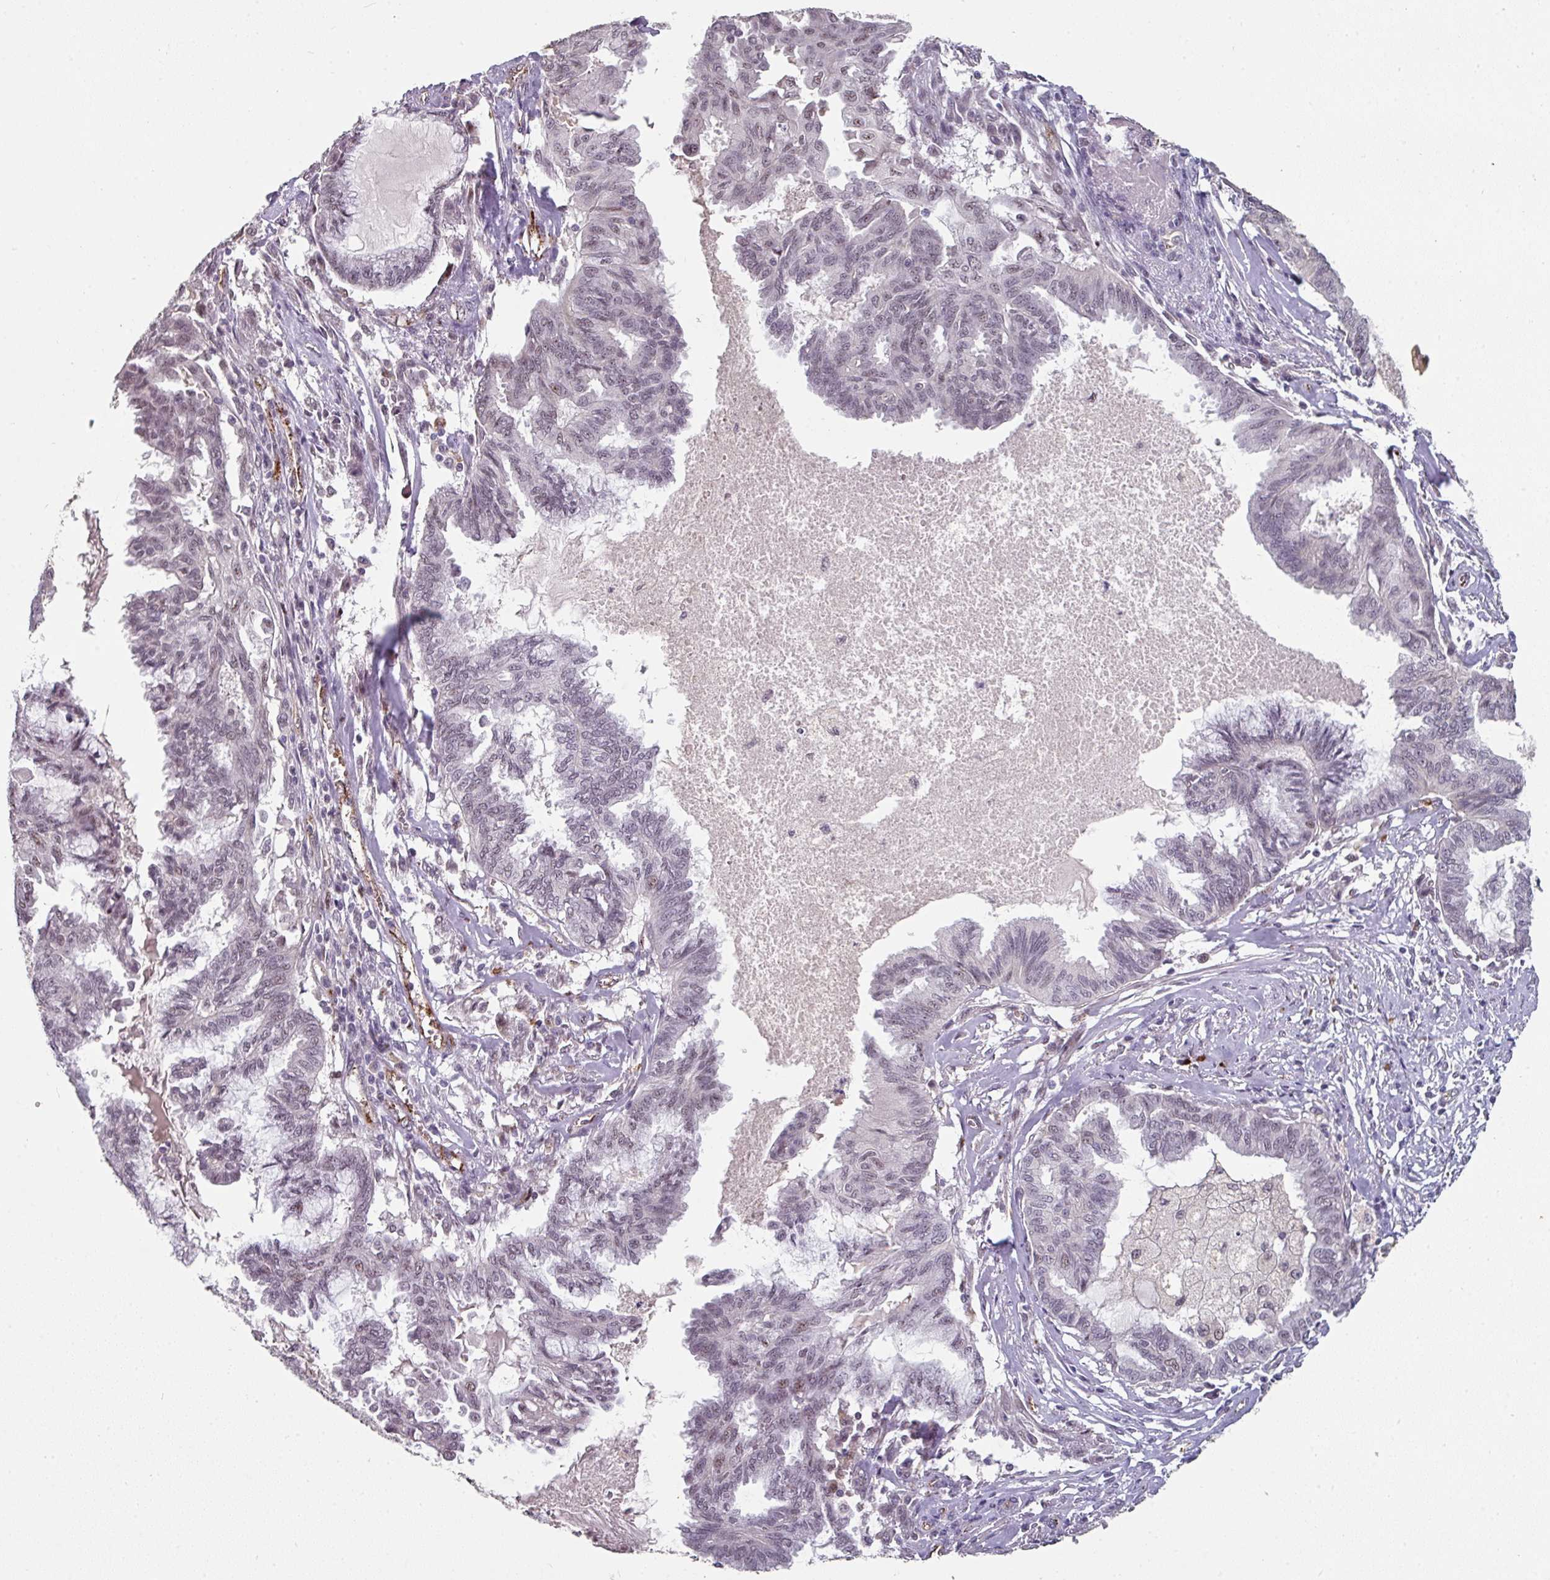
{"staining": {"intensity": "moderate", "quantity": "<25%", "location": "nuclear"}, "tissue": "endometrial cancer", "cell_type": "Tumor cells", "image_type": "cancer", "snomed": [{"axis": "morphology", "description": "Adenocarcinoma, NOS"}, {"axis": "topography", "description": "Endometrium"}], "caption": "This micrograph displays IHC staining of human endometrial cancer, with low moderate nuclear expression in approximately <25% of tumor cells.", "gene": "SIDT2", "patient": {"sex": "female", "age": 86}}